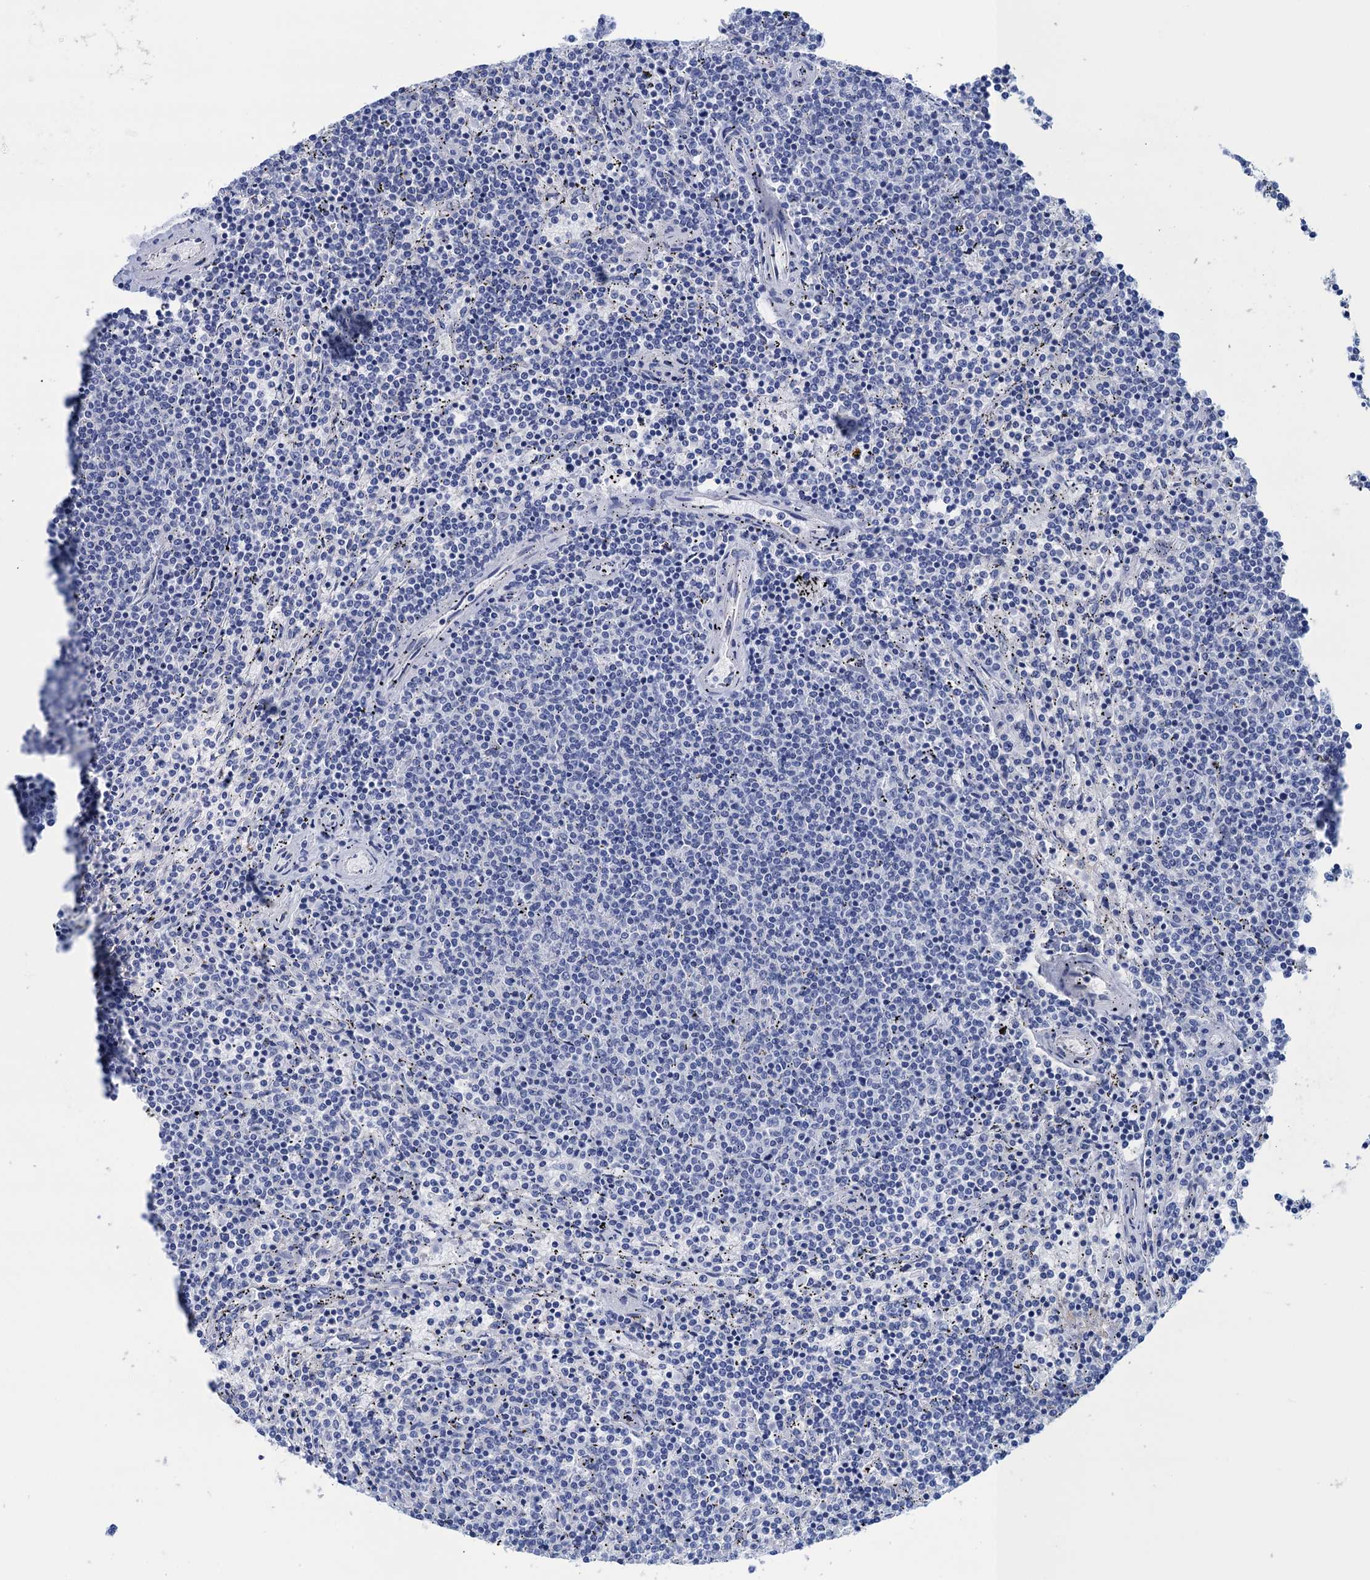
{"staining": {"intensity": "negative", "quantity": "none", "location": "none"}, "tissue": "lymphoma", "cell_type": "Tumor cells", "image_type": "cancer", "snomed": [{"axis": "morphology", "description": "Malignant lymphoma, non-Hodgkin's type, Low grade"}, {"axis": "topography", "description": "Spleen"}], "caption": "Immunohistochemistry (IHC) image of neoplastic tissue: malignant lymphoma, non-Hodgkin's type (low-grade) stained with DAB (3,3'-diaminobenzidine) reveals no significant protein expression in tumor cells. (Brightfield microscopy of DAB immunohistochemistry (IHC) at high magnification).", "gene": "CALML5", "patient": {"sex": "female", "age": 50}}